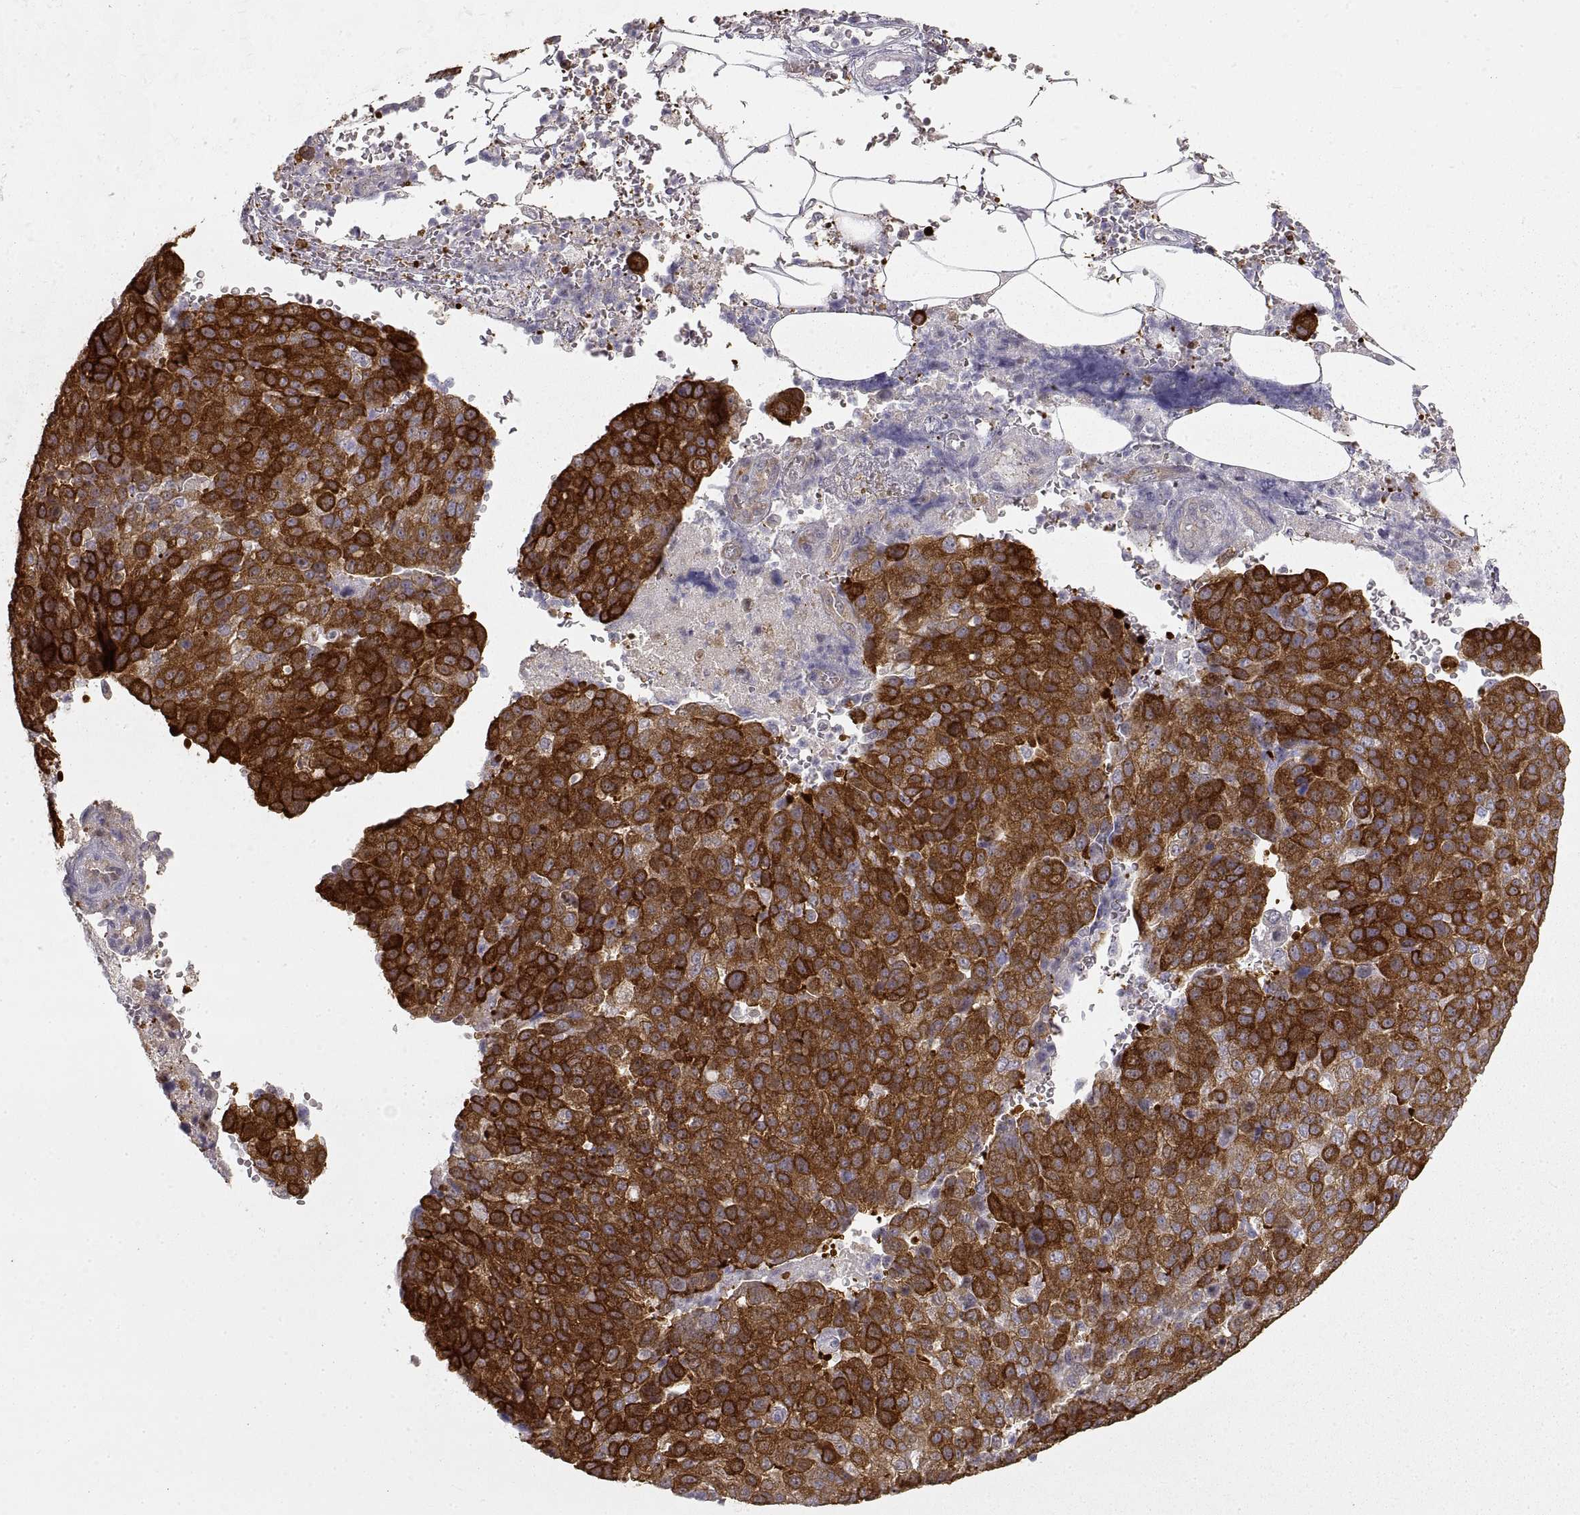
{"staining": {"intensity": "strong", "quantity": ">75%", "location": "cytoplasmic/membranous"}, "tissue": "pancreatic cancer", "cell_type": "Tumor cells", "image_type": "cancer", "snomed": [{"axis": "morphology", "description": "Adenocarcinoma, NOS"}, {"axis": "topography", "description": "Pancreas"}], "caption": "Brown immunohistochemical staining in human pancreatic adenocarcinoma shows strong cytoplasmic/membranous expression in about >75% of tumor cells.", "gene": "HSP90AB1", "patient": {"sex": "female", "age": 61}}